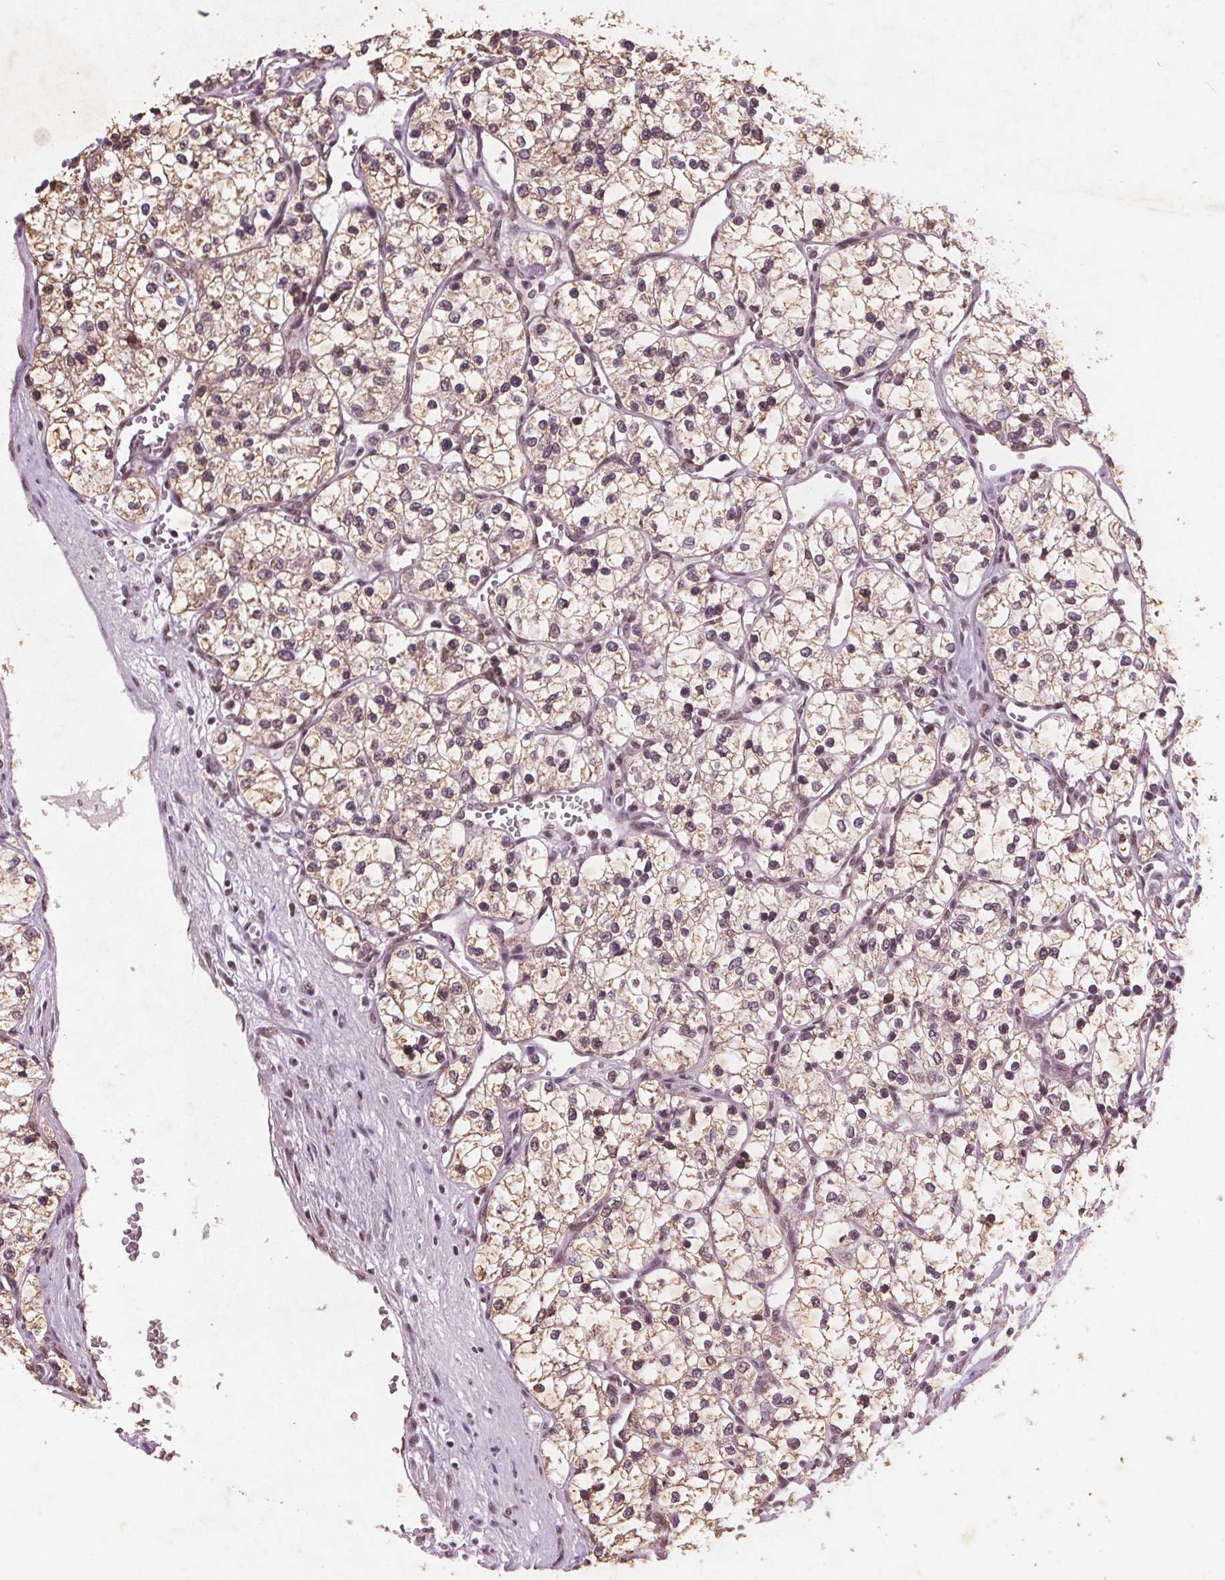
{"staining": {"intensity": "weak", "quantity": ">75%", "location": "nuclear"}, "tissue": "renal cancer", "cell_type": "Tumor cells", "image_type": "cancer", "snomed": [{"axis": "morphology", "description": "Adenocarcinoma, NOS"}, {"axis": "topography", "description": "Kidney"}], "caption": "Renal adenocarcinoma tissue shows weak nuclear staining in approximately >75% of tumor cells", "gene": "RPS6KA2", "patient": {"sex": "female", "age": 69}}